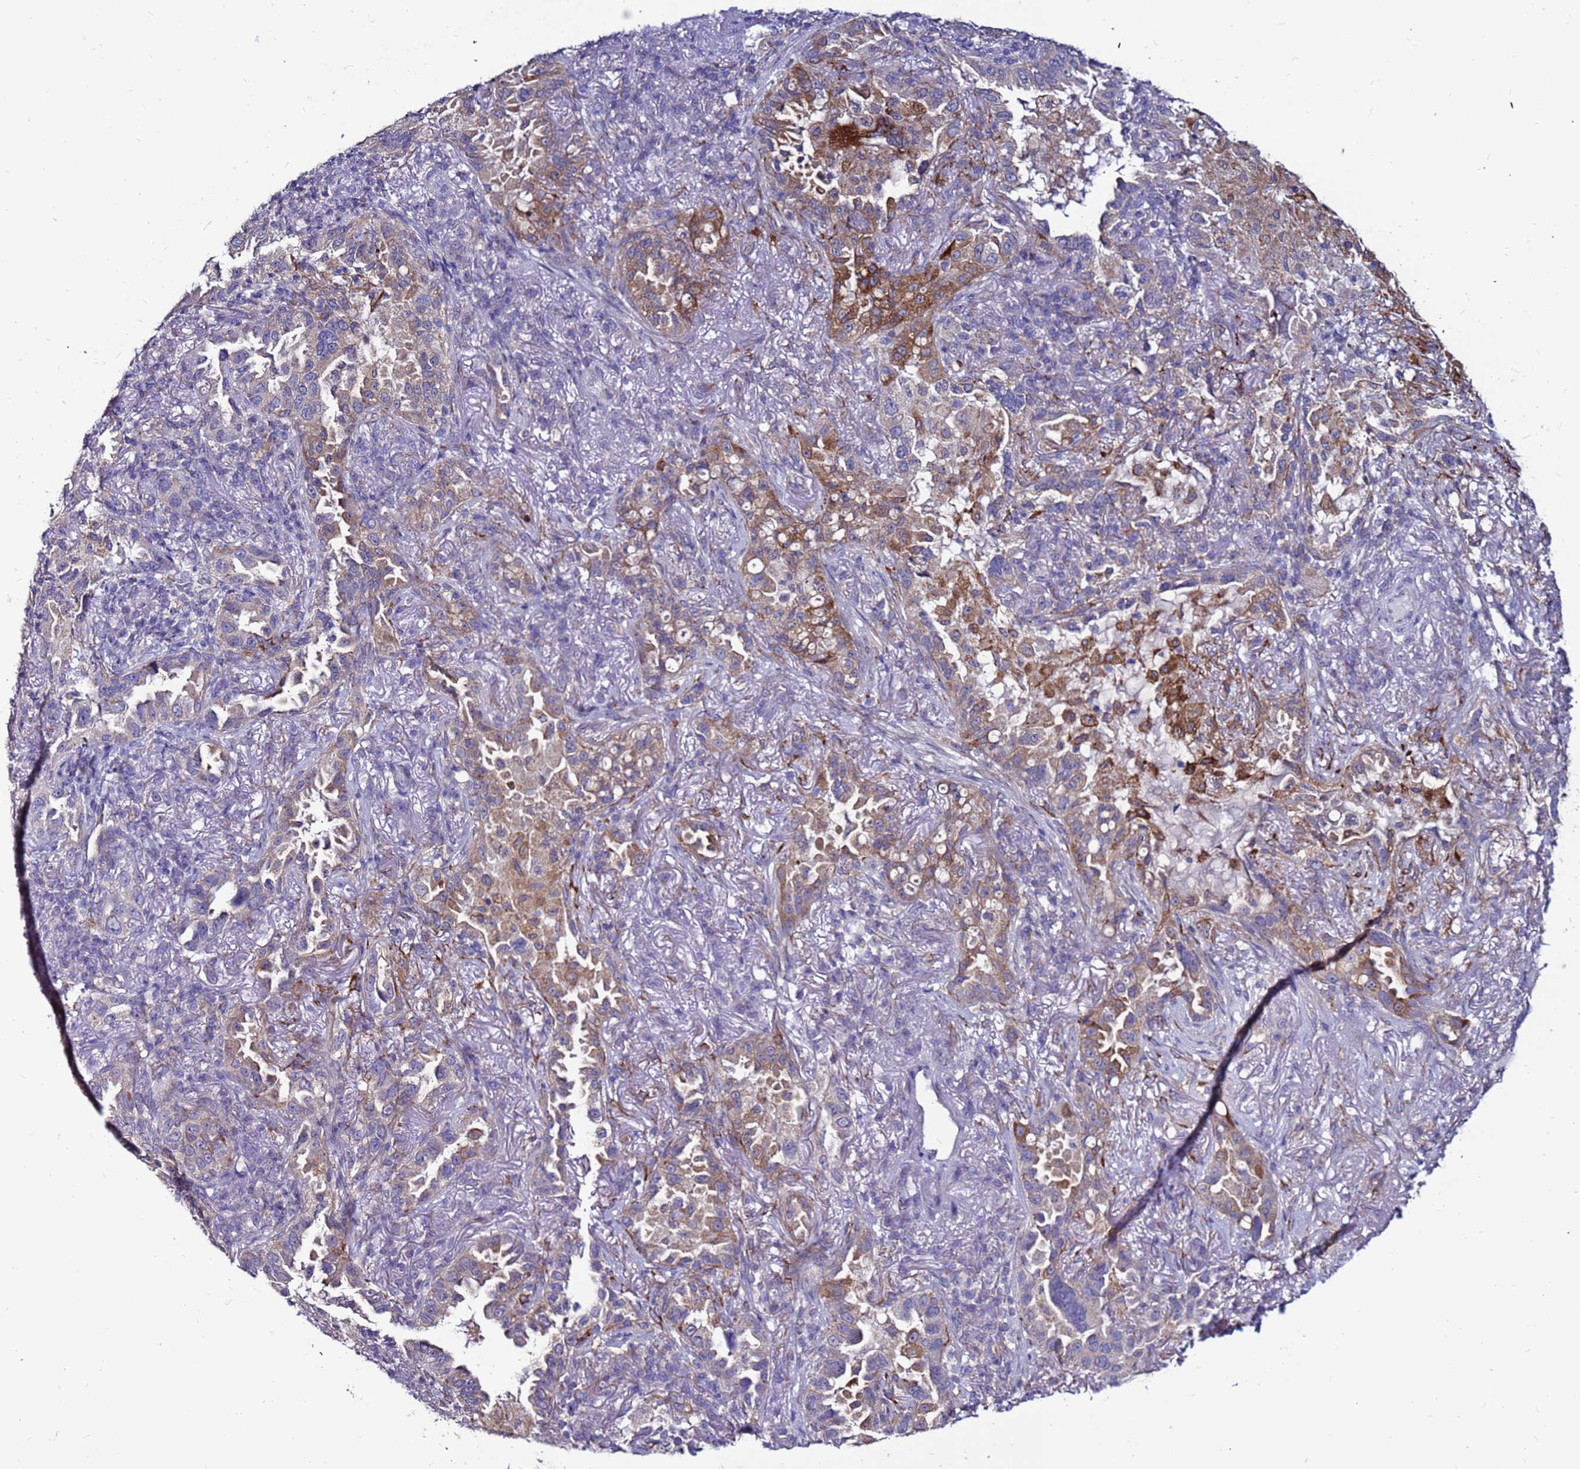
{"staining": {"intensity": "moderate", "quantity": "25%-75%", "location": "cytoplasmic/membranous"}, "tissue": "lung cancer", "cell_type": "Tumor cells", "image_type": "cancer", "snomed": [{"axis": "morphology", "description": "Adenocarcinoma, NOS"}, {"axis": "topography", "description": "Lung"}], "caption": "Brown immunohistochemical staining in human adenocarcinoma (lung) exhibits moderate cytoplasmic/membranous staining in approximately 25%-75% of tumor cells. (DAB (3,3'-diaminobenzidine) = brown stain, brightfield microscopy at high magnification).", "gene": "SLC44A3", "patient": {"sex": "female", "age": 69}}